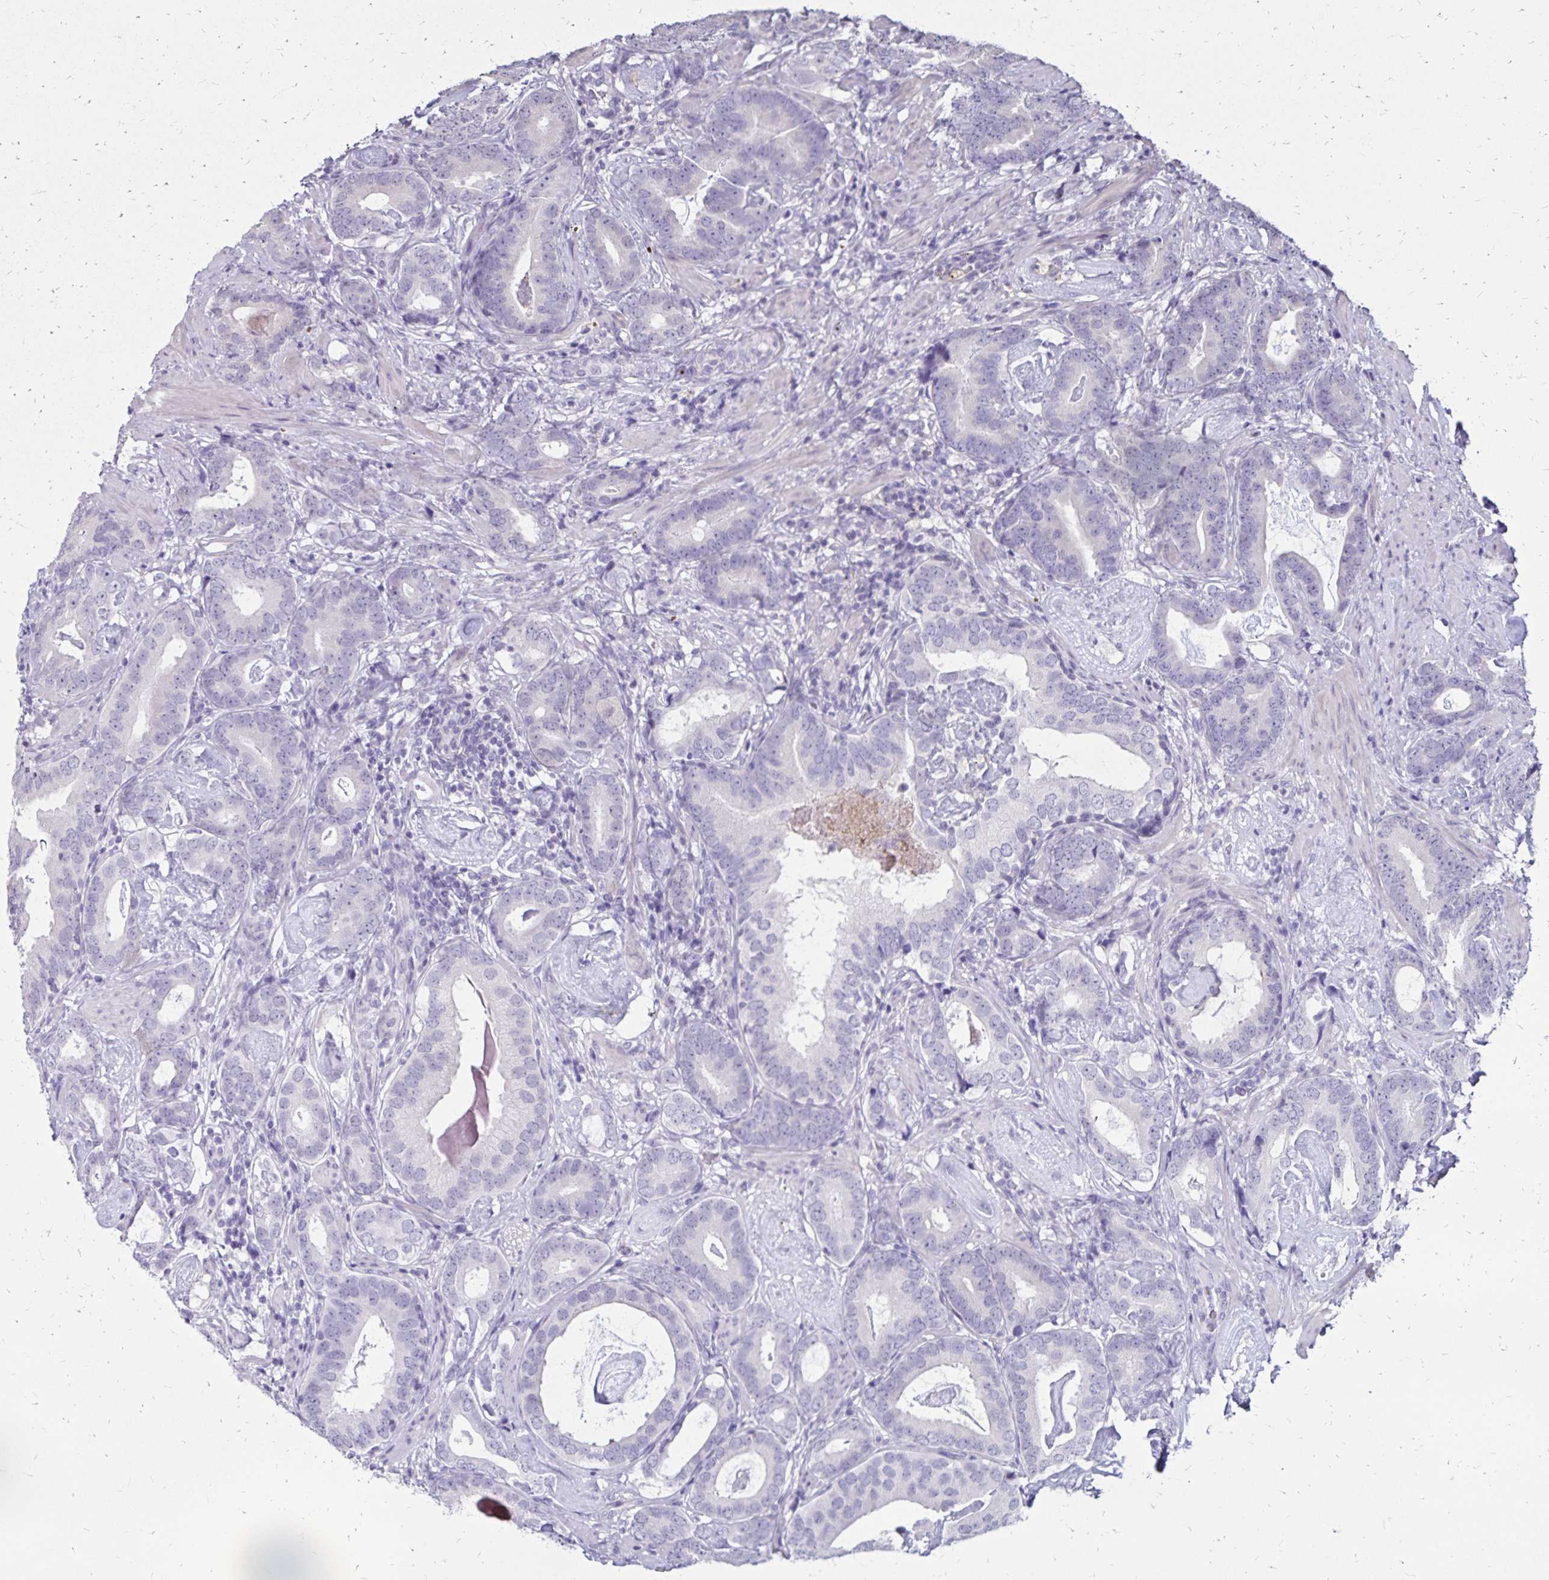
{"staining": {"intensity": "negative", "quantity": "none", "location": "none"}, "tissue": "prostate cancer", "cell_type": "Tumor cells", "image_type": "cancer", "snomed": [{"axis": "morphology", "description": "Adenocarcinoma, Low grade"}, {"axis": "topography", "description": "Prostate and seminal vesicle, NOS"}], "caption": "The photomicrograph shows no staining of tumor cells in prostate cancer.", "gene": "SH3GL3", "patient": {"sex": "male", "age": 71}}